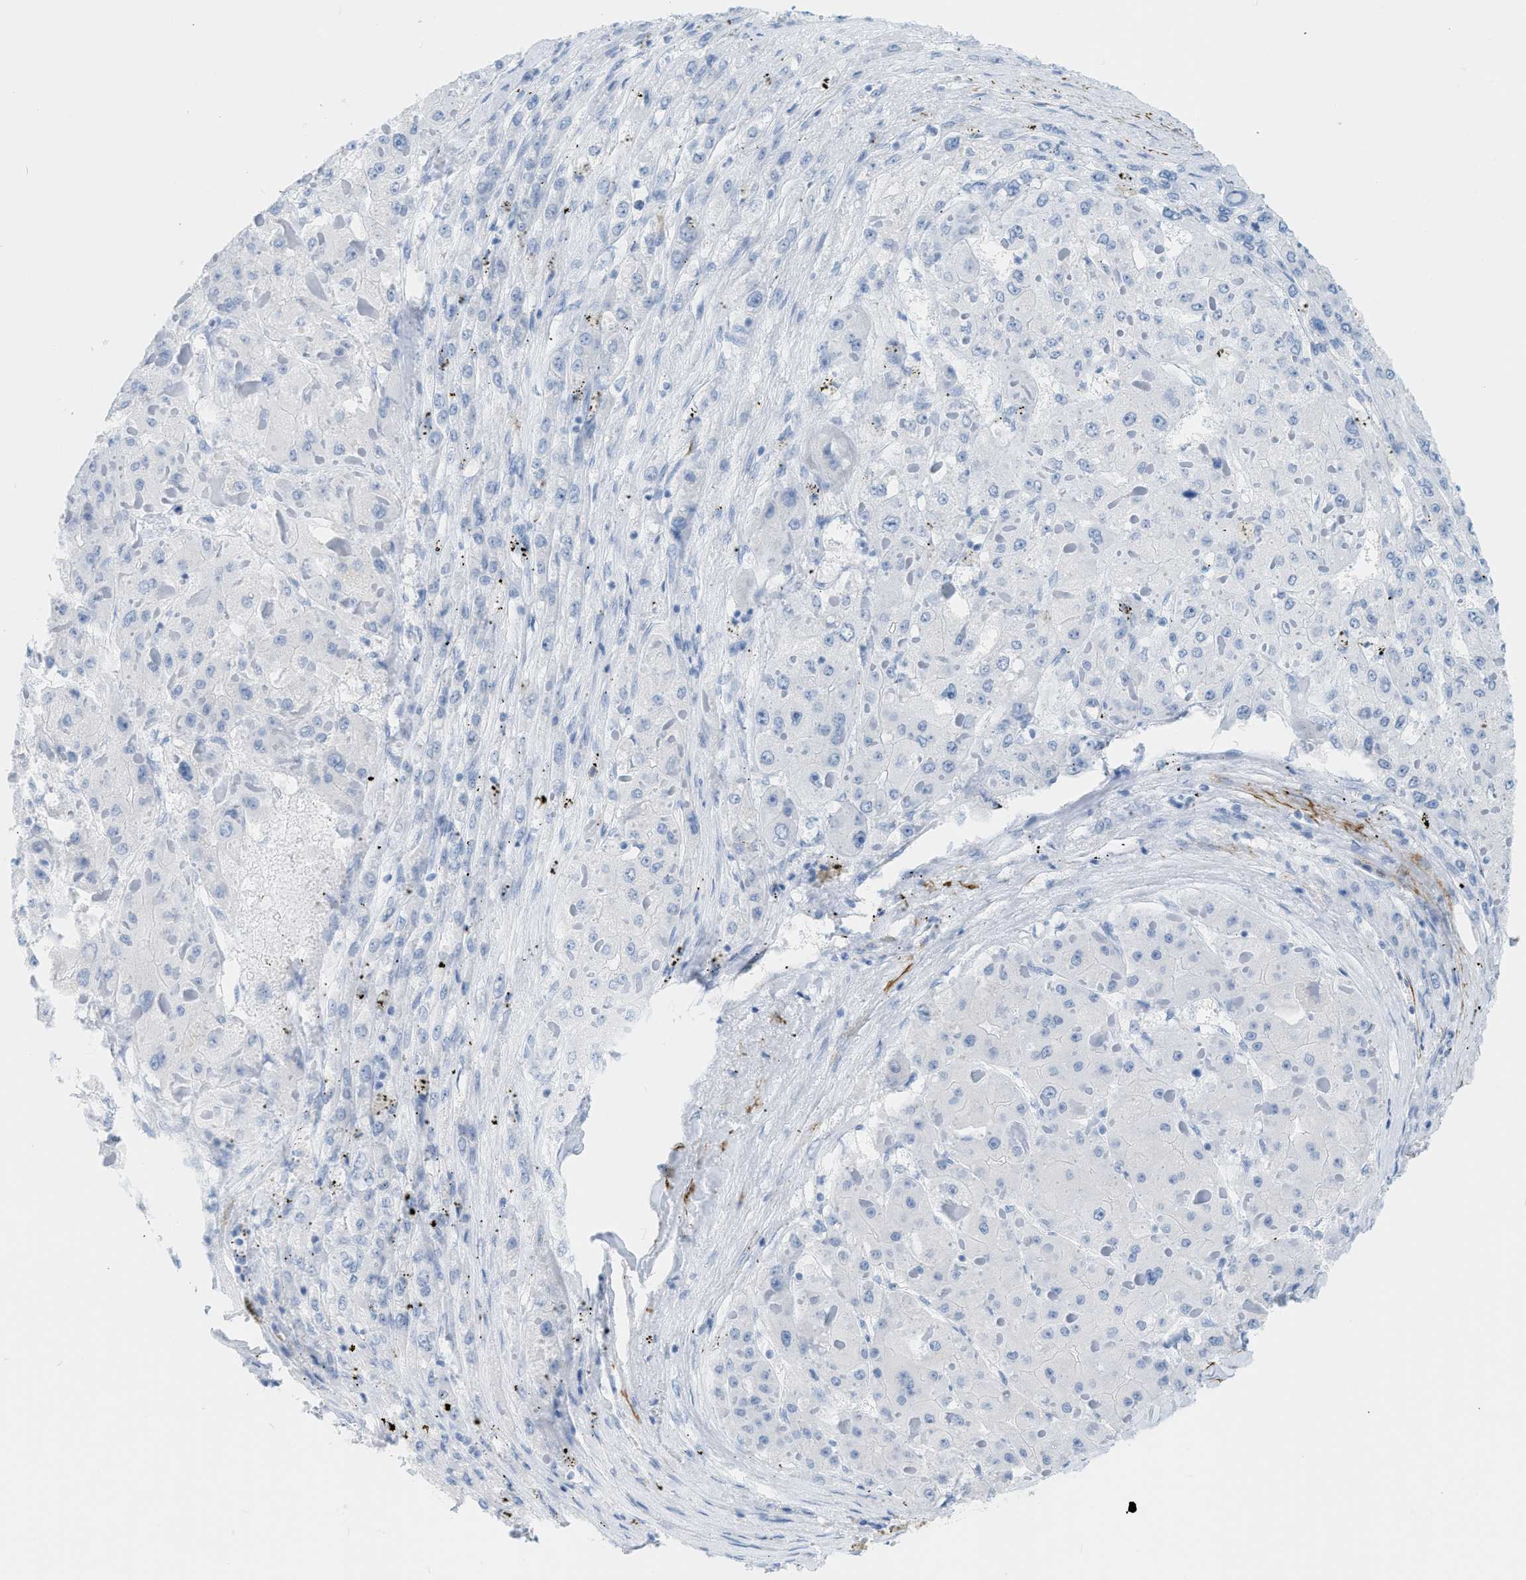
{"staining": {"intensity": "negative", "quantity": "none", "location": "none"}, "tissue": "liver cancer", "cell_type": "Tumor cells", "image_type": "cancer", "snomed": [{"axis": "morphology", "description": "Carcinoma, Hepatocellular, NOS"}, {"axis": "topography", "description": "Liver"}], "caption": "This is an IHC micrograph of liver cancer. There is no expression in tumor cells.", "gene": "DES", "patient": {"sex": "female", "age": 73}}